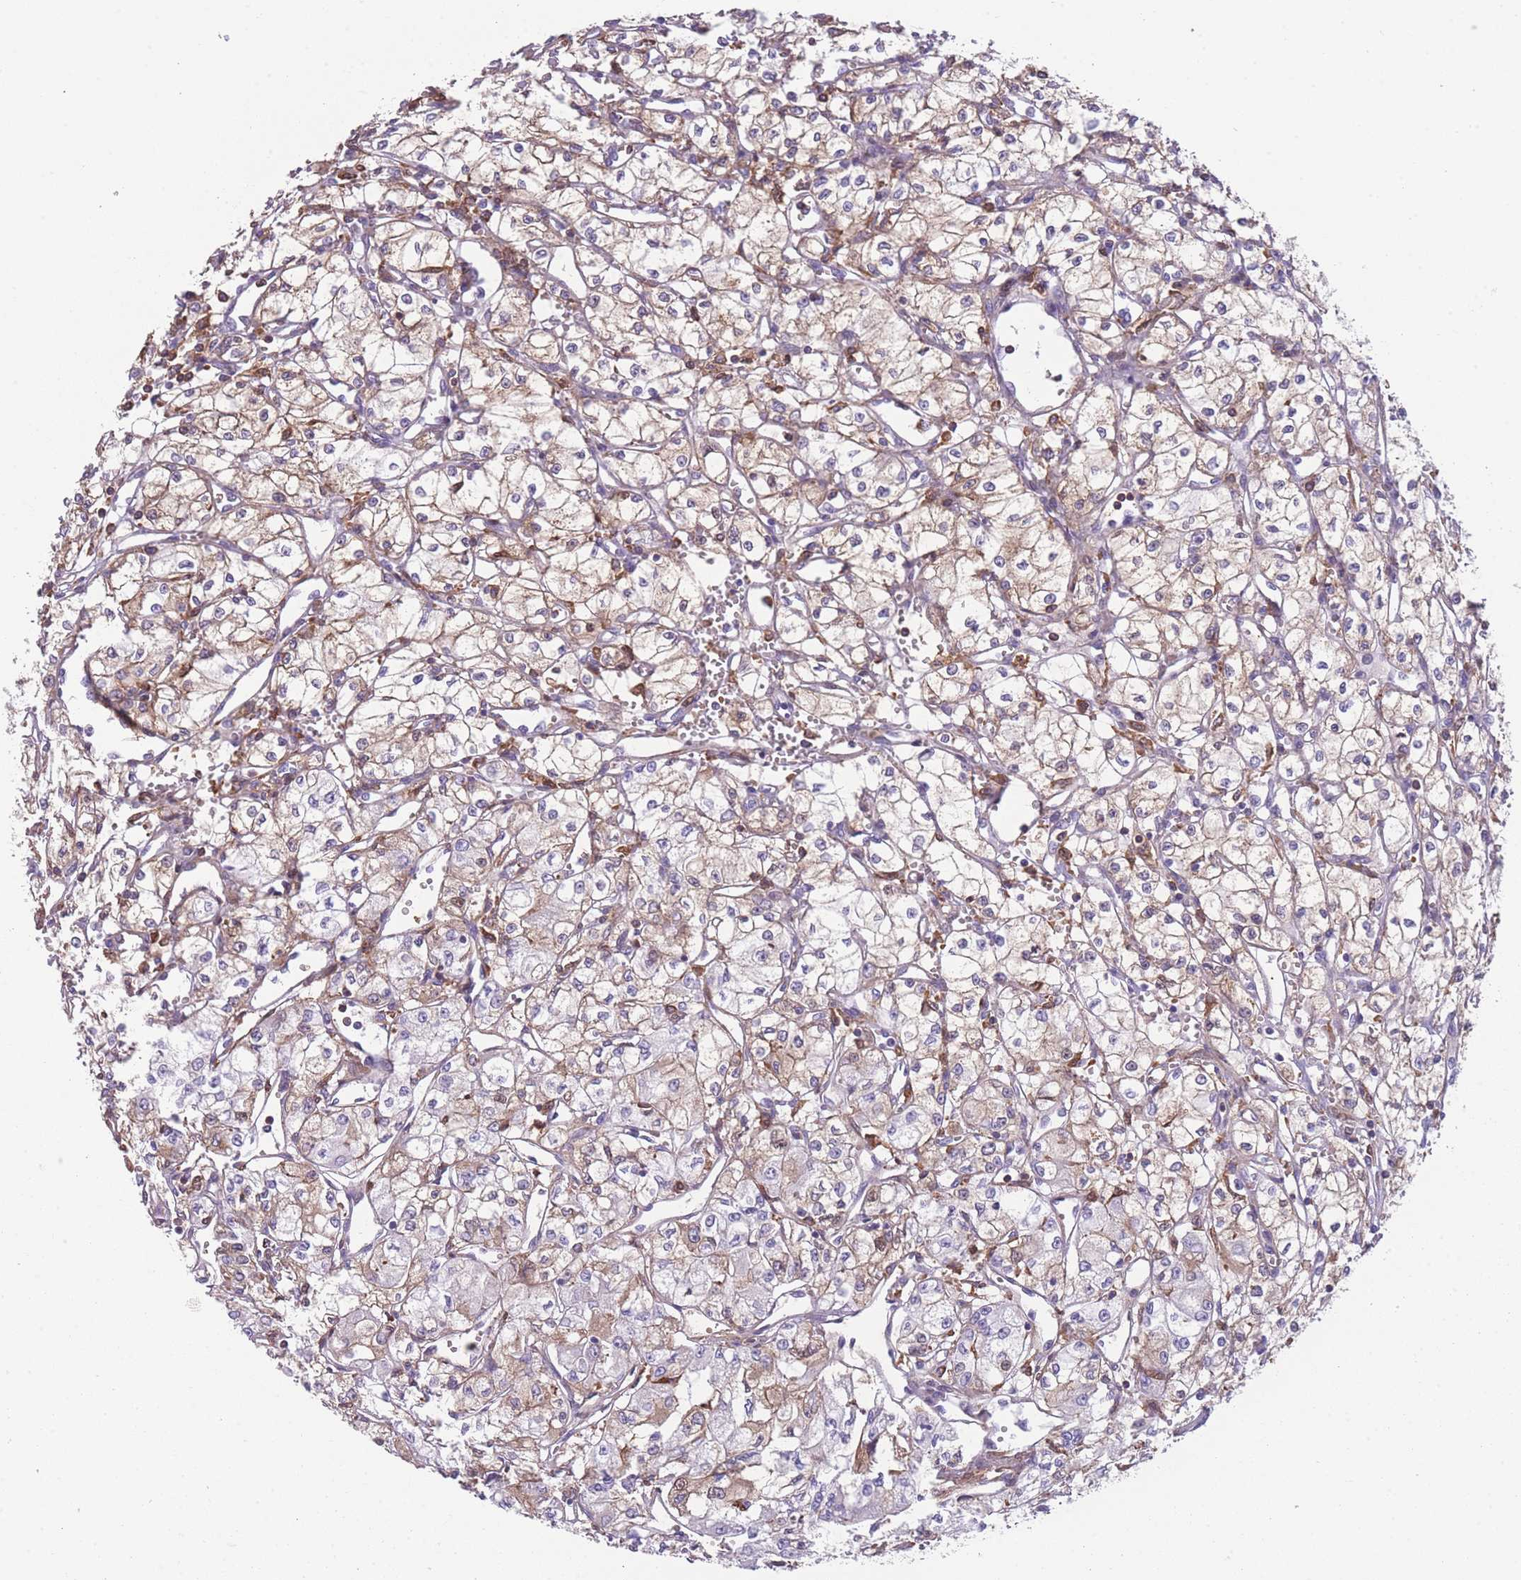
{"staining": {"intensity": "weak", "quantity": "25%-75%", "location": "cytoplasmic/membranous"}, "tissue": "renal cancer", "cell_type": "Tumor cells", "image_type": "cancer", "snomed": [{"axis": "morphology", "description": "Adenocarcinoma, NOS"}, {"axis": "topography", "description": "Kidney"}], "caption": "Immunohistochemical staining of renal cancer shows weak cytoplasmic/membranous protein staining in approximately 25%-75% of tumor cells.", "gene": "GNAT1", "patient": {"sex": "male", "age": 59}}